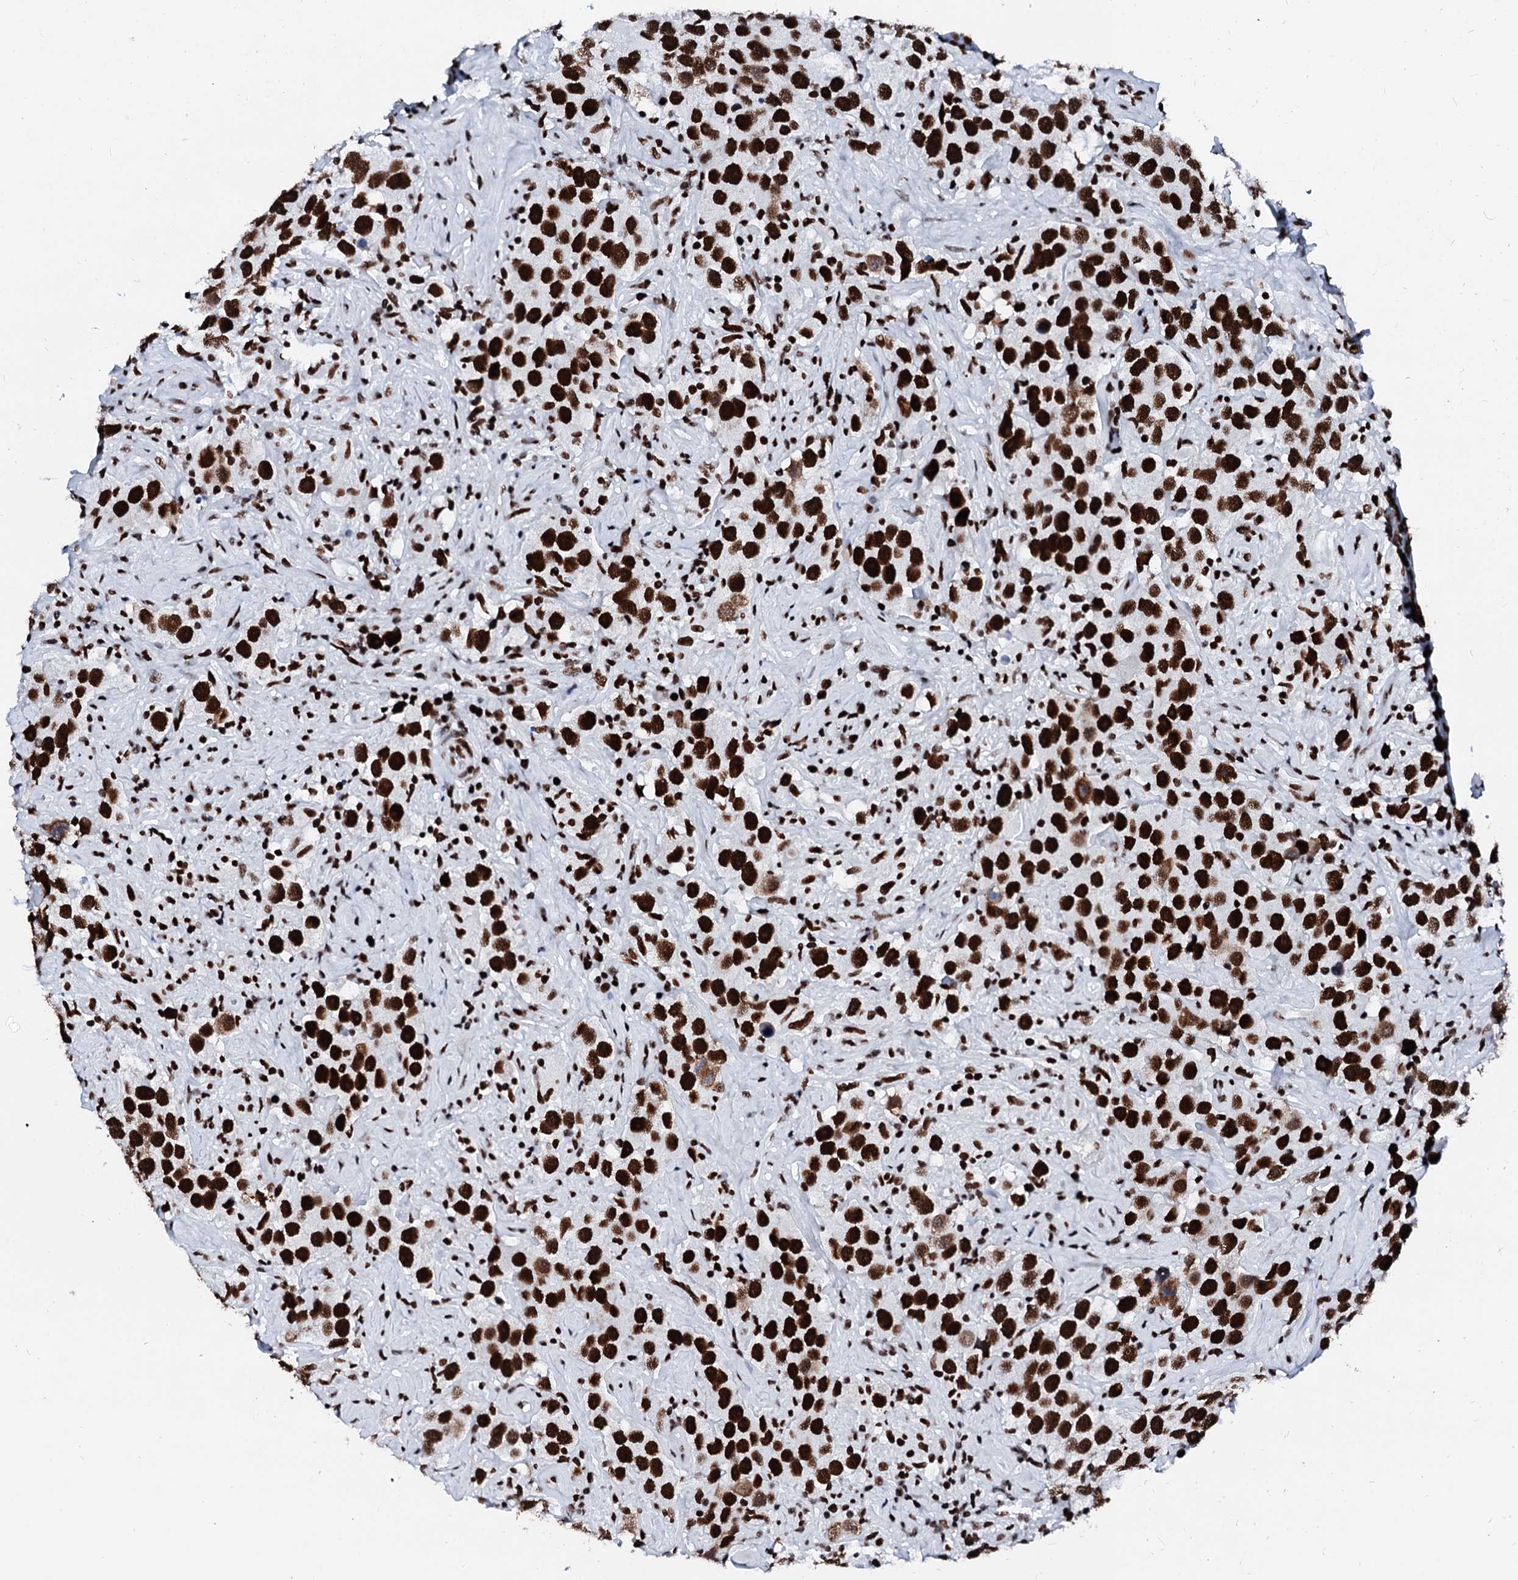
{"staining": {"intensity": "strong", "quantity": ">75%", "location": "nuclear"}, "tissue": "testis cancer", "cell_type": "Tumor cells", "image_type": "cancer", "snomed": [{"axis": "morphology", "description": "Seminoma, NOS"}, {"axis": "topography", "description": "Testis"}], "caption": "Testis cancer stained for a protein (brown) shows strong nuclear positive expression in approximately >75% of tumor cells.", "gene": "RALY", "patient": {"sex": "male", "age": 49}}